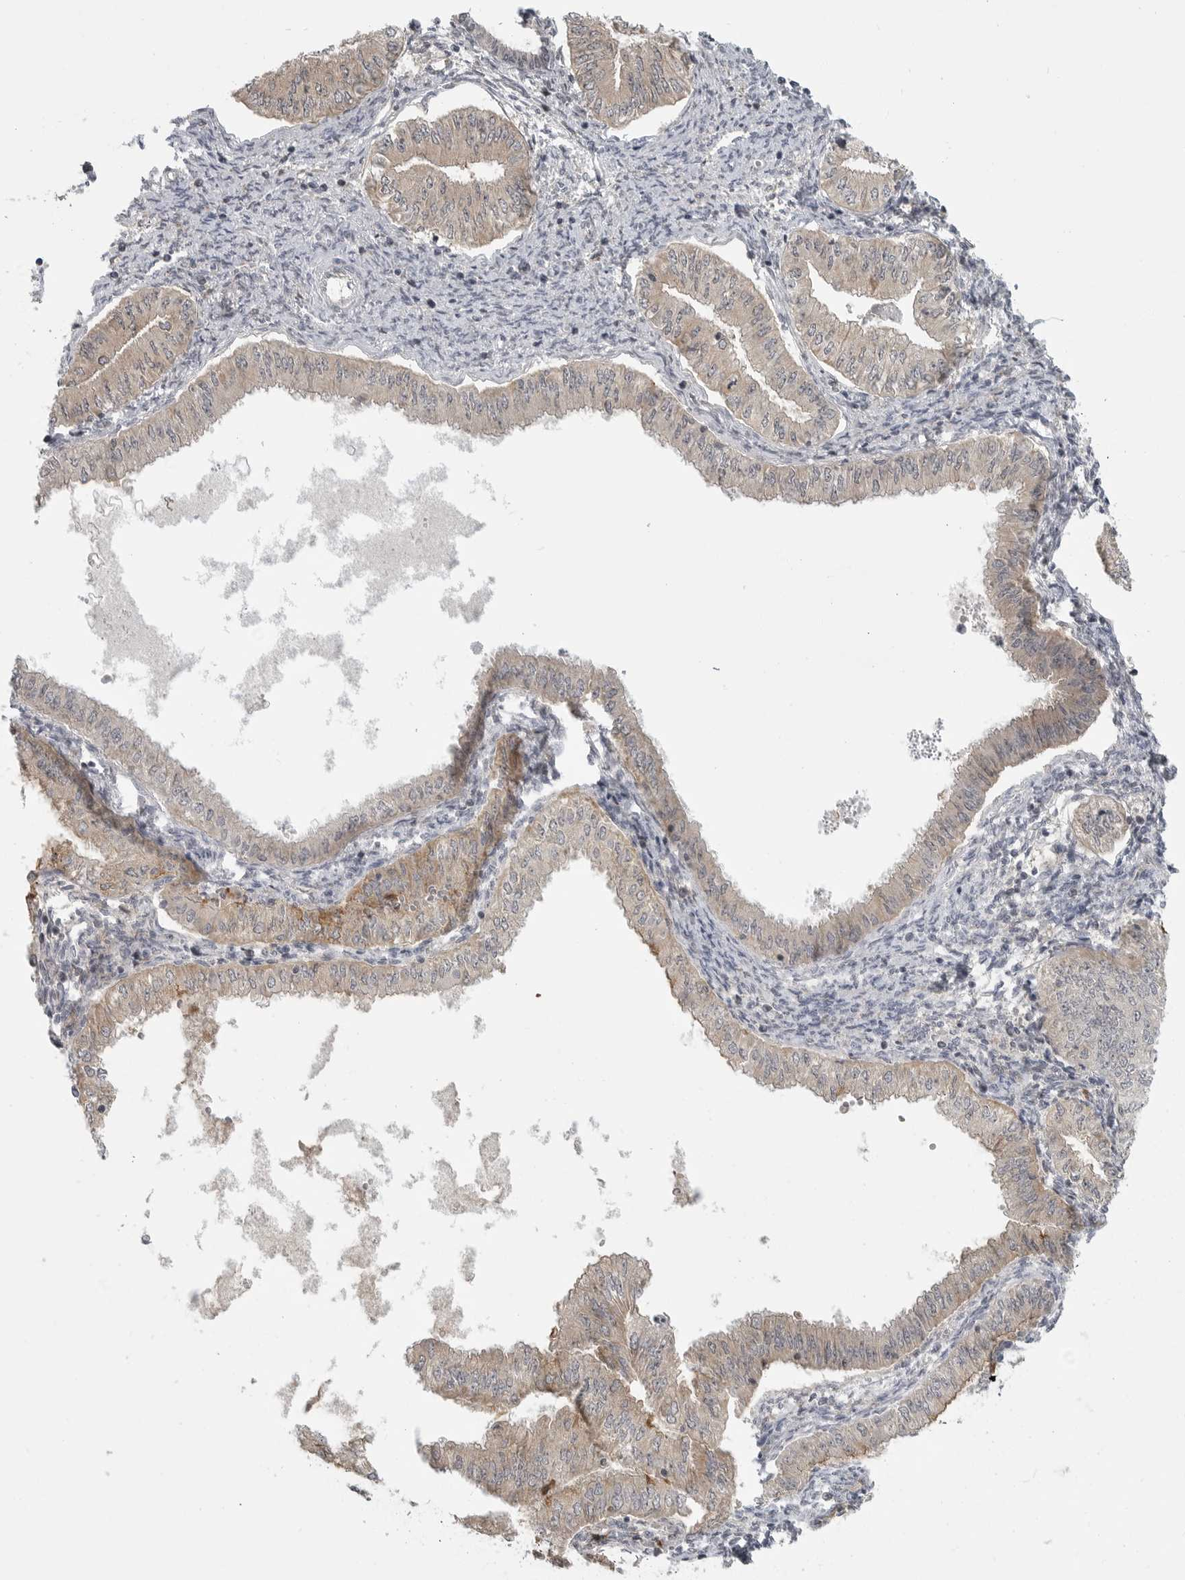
{"staining": {"intensity": "weak", "quantity": ">75%", "location": "cytoplasmic/membranous"}, "tissue": "endometrial cancer", "cell_type": "Tumor cells", "image_type": "cancer", "snomed": [{"axis": "morphology", "description": "Normal tissue, NOS"}, {"axis": "morphology", "description": "Adenocarcinoma, NOS"}, {"axis": "topography", "description": "Endometrium"}], "caption": "Protein staining of endometrial cancer (adenocarcinoma) tissue shows weak cytoplasmic/membranous staining in about >75% of tumor cells.", "gene": "CEP295NL", "patient": {"sex": "female", "age": 53}}